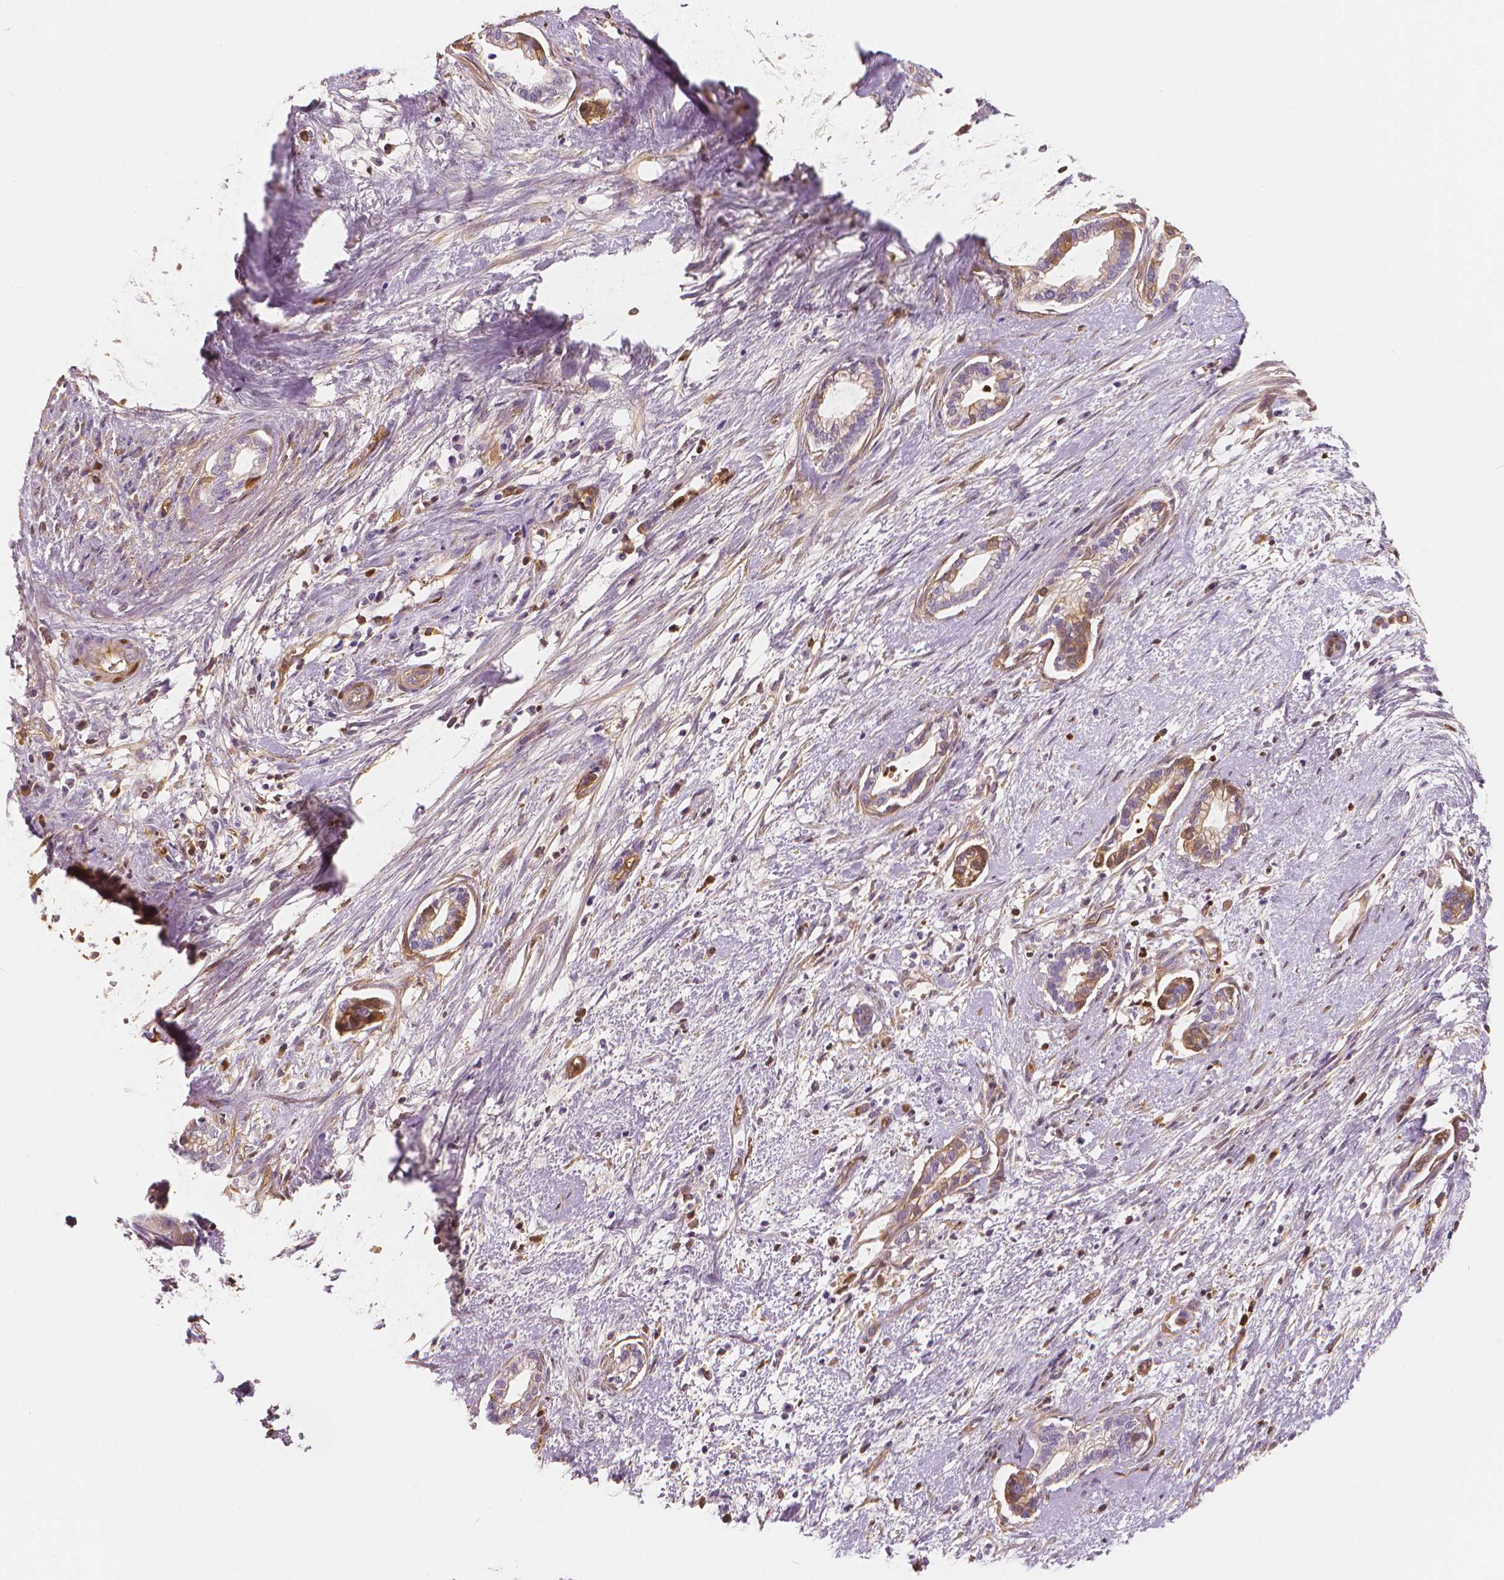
{"staining": {"intensity": "moderate", "quantity": "25%-75%", "location": "cytoplasmic/membranous"}, "tissue": "cervical cancer", "cell_type": "Tumor cells", "image_type": "cancer", "snomed": [{"axis": "morphology", "description": "Adenocarcinoma, NOS"}, {"axis": "topography", "description": "Cervix"}], "caption": "Cervical cancer (adenocarcinoma) stained with a brown dye exhibits moderate cytoplasmic/membranous positive positivity in about 25%-75% of tumor cells.", "gene": "APOA4", "patient": {"sex": "female", "age": 62}}